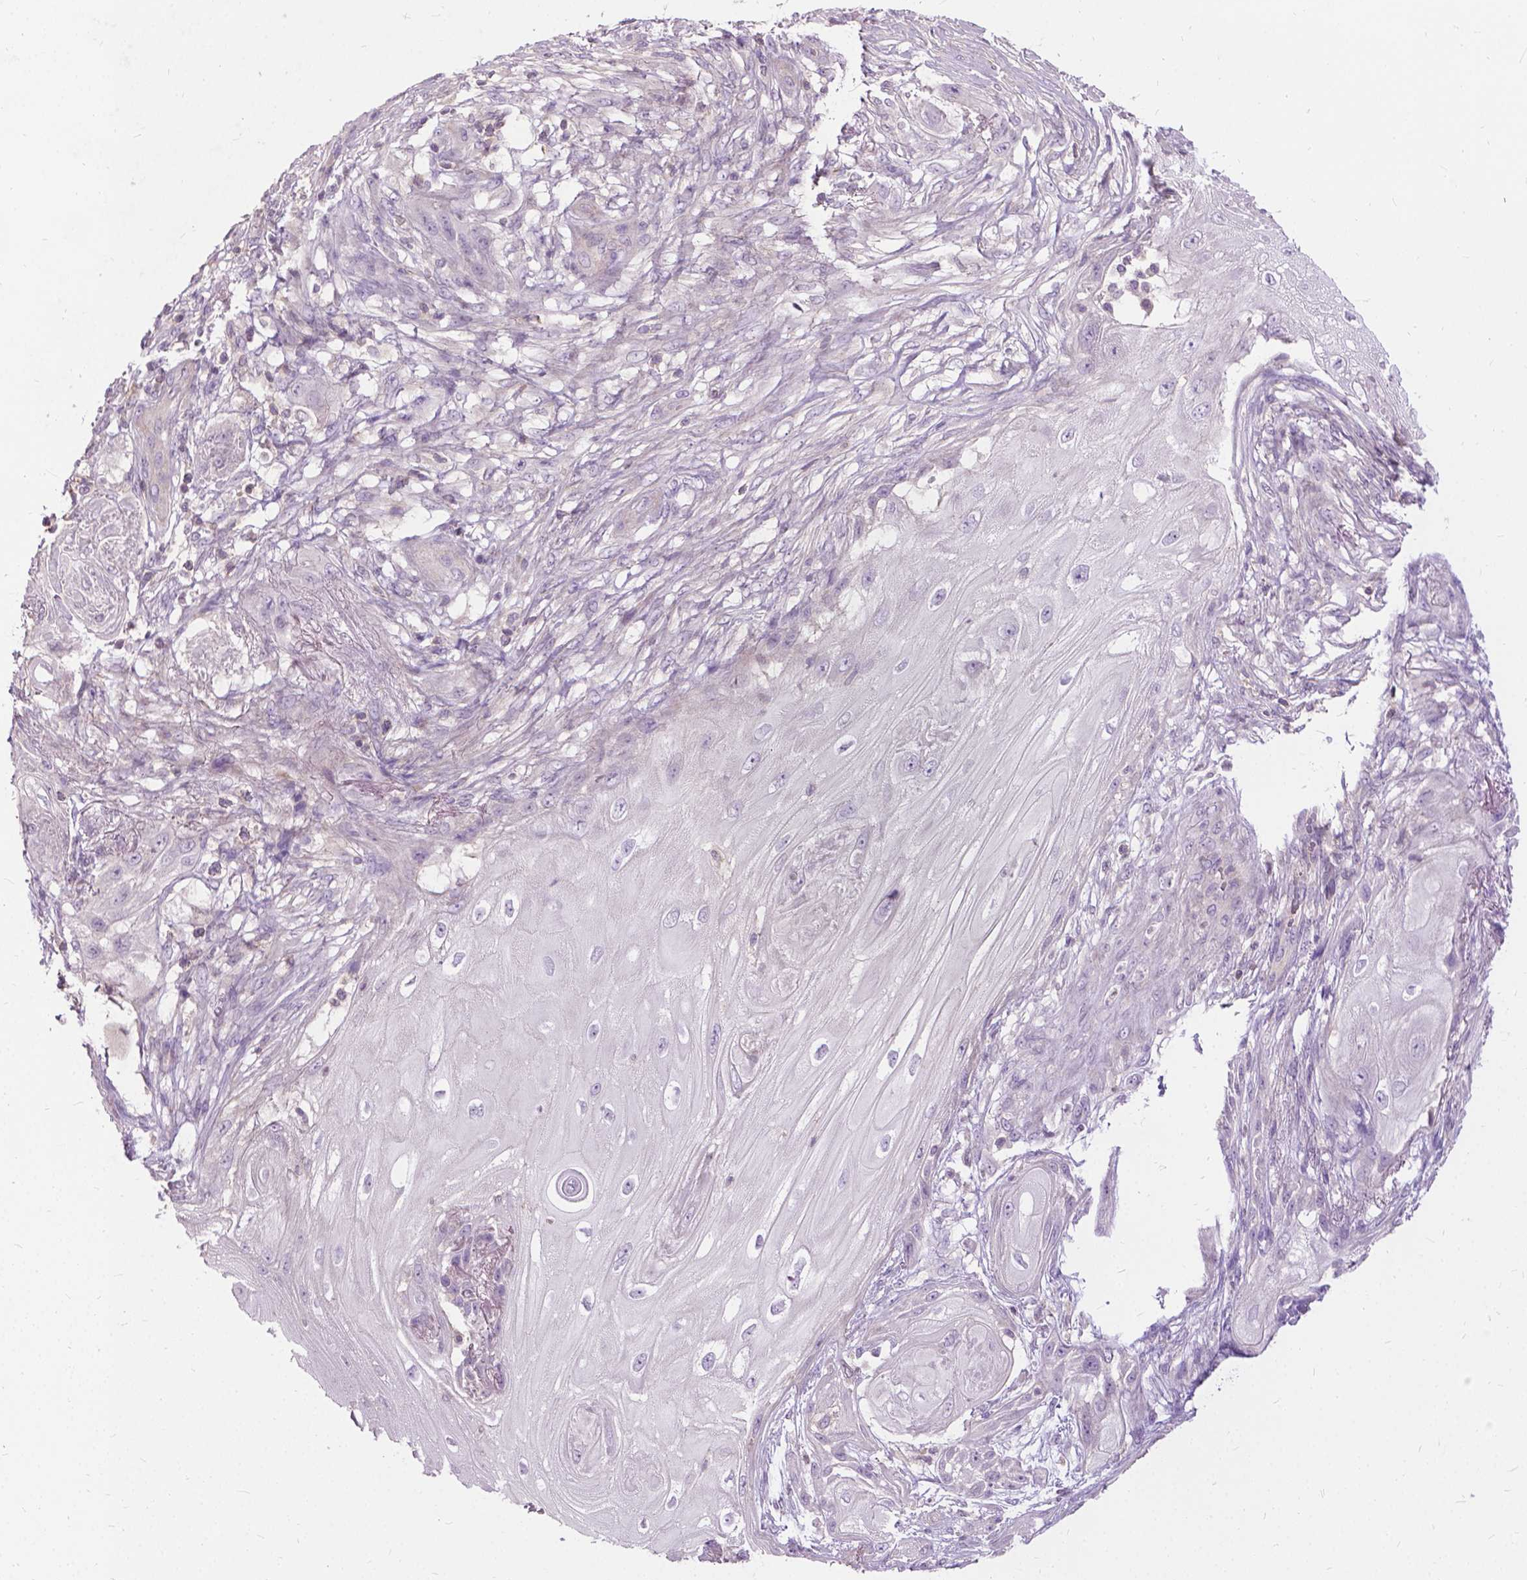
{"staining": {"intensity": "negative", "quantity": "none", "location": "none"}, "tissue": "skin cancer", "cell_type": "Tumor cells", "image_type": "cancer", "snomed": [{"axis": "morphology", "description": "Squamous cell carcinoma, NOS"}, {"axis": "topography", "description": "Skin"}], "caption": "Immunohistochemical staining of skin cancer (squamous cell carcinoma) demonstrates no significant expression in tumor cells.", "gene": "JAK3", "patient": {"sex": "male", "age": 62}}